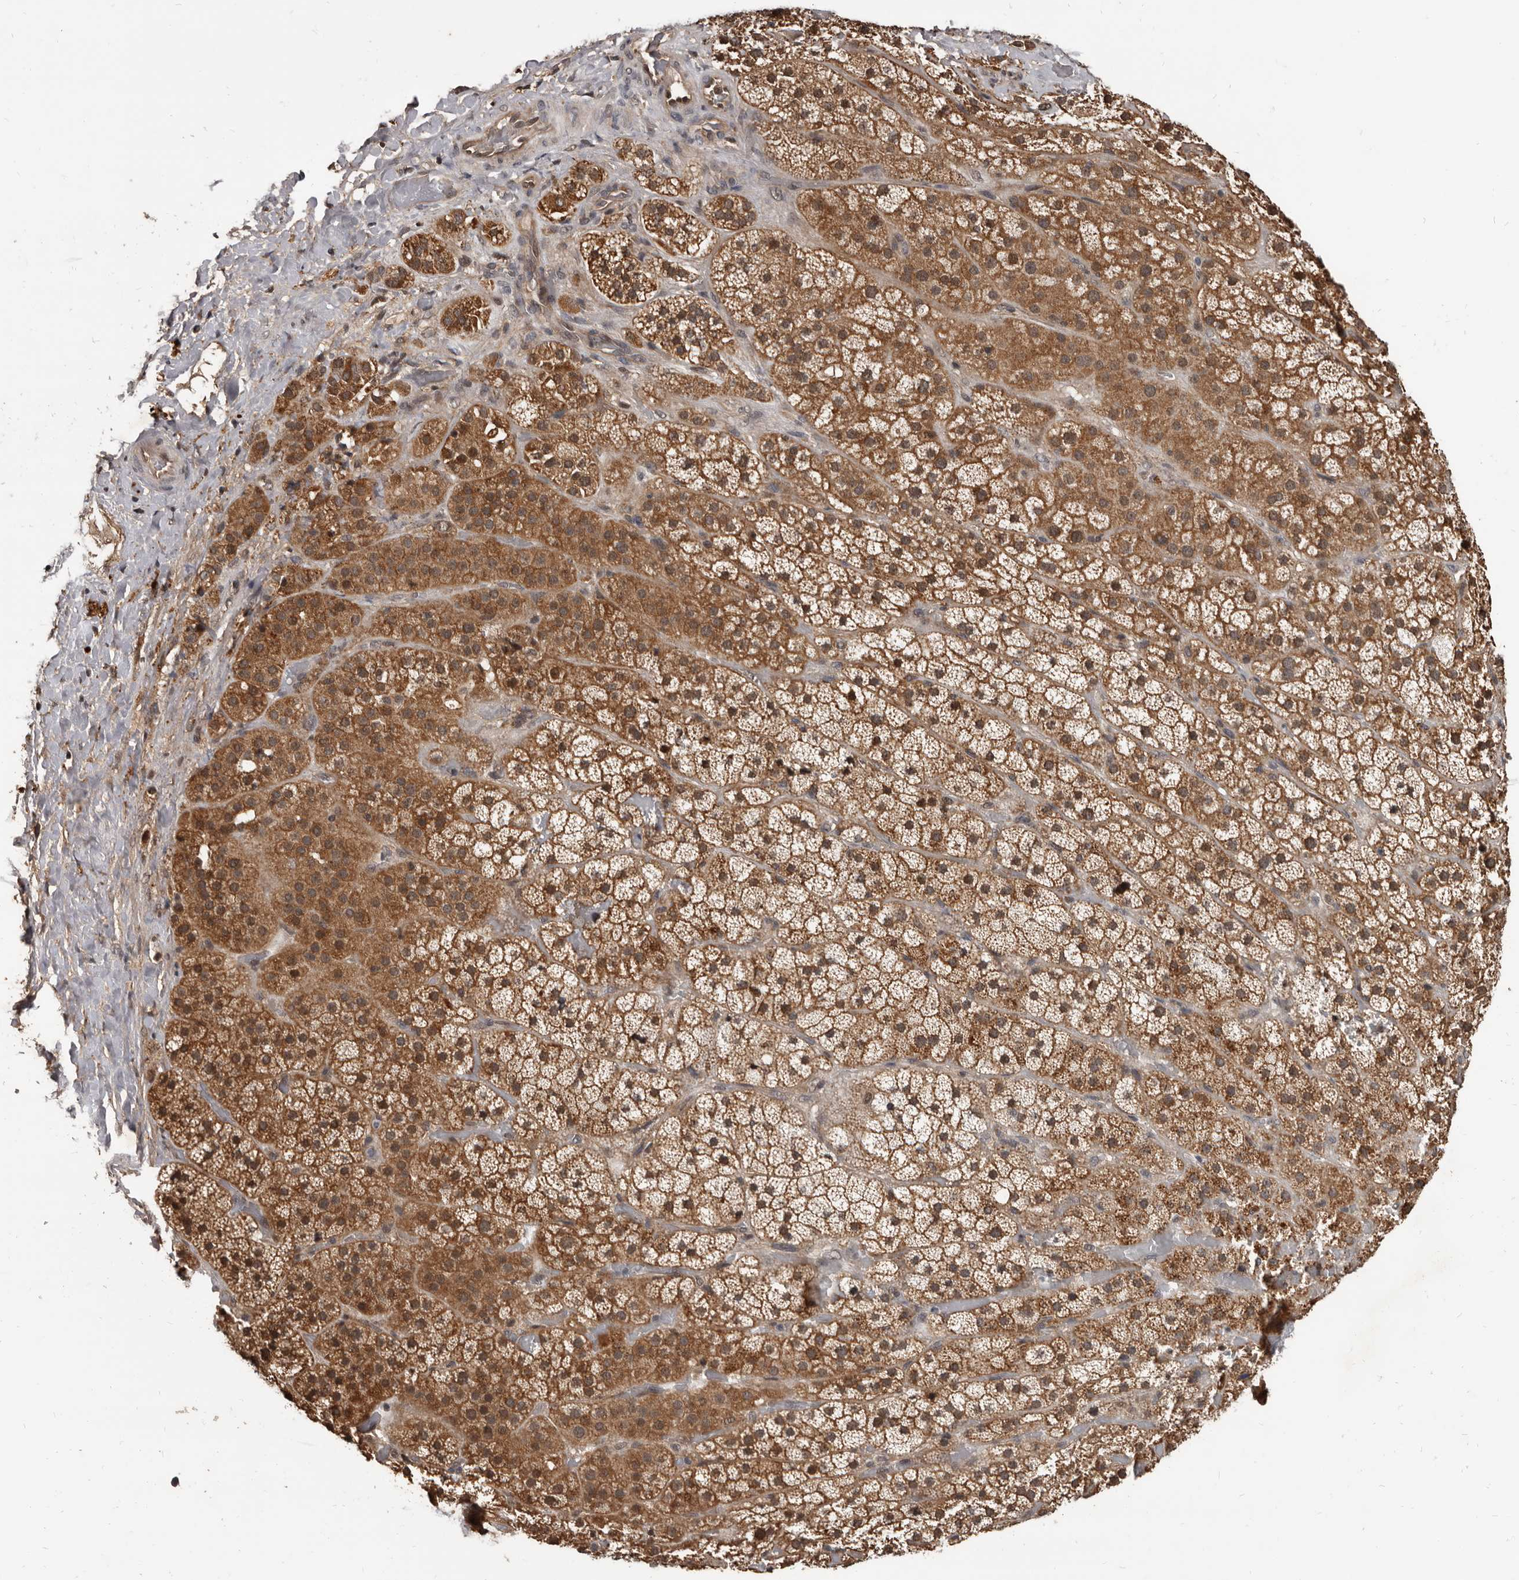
{"staining": {"intensity": "moderate", "quantity": ">75%", "location": "cytoplasmic/membranous,nuclear"}, "tissue": "adrenal gland", "cell_type": "Glandular cells", "image_type": "normal", "snomed": [{"axis": "morphology", "description": "Normal tissue, NOS"}, {"axis": "topography", "description": "Adrenal gland"}], "caption": "The image displays immunohistochemical staining of unremarkable adrenal gland. There is moderate cytoplasmic/membranous,nuclear staining is identified in about >75% of glandular cells.", "gene": "AHR", "patient": {"sex": "male", "age": 57}}